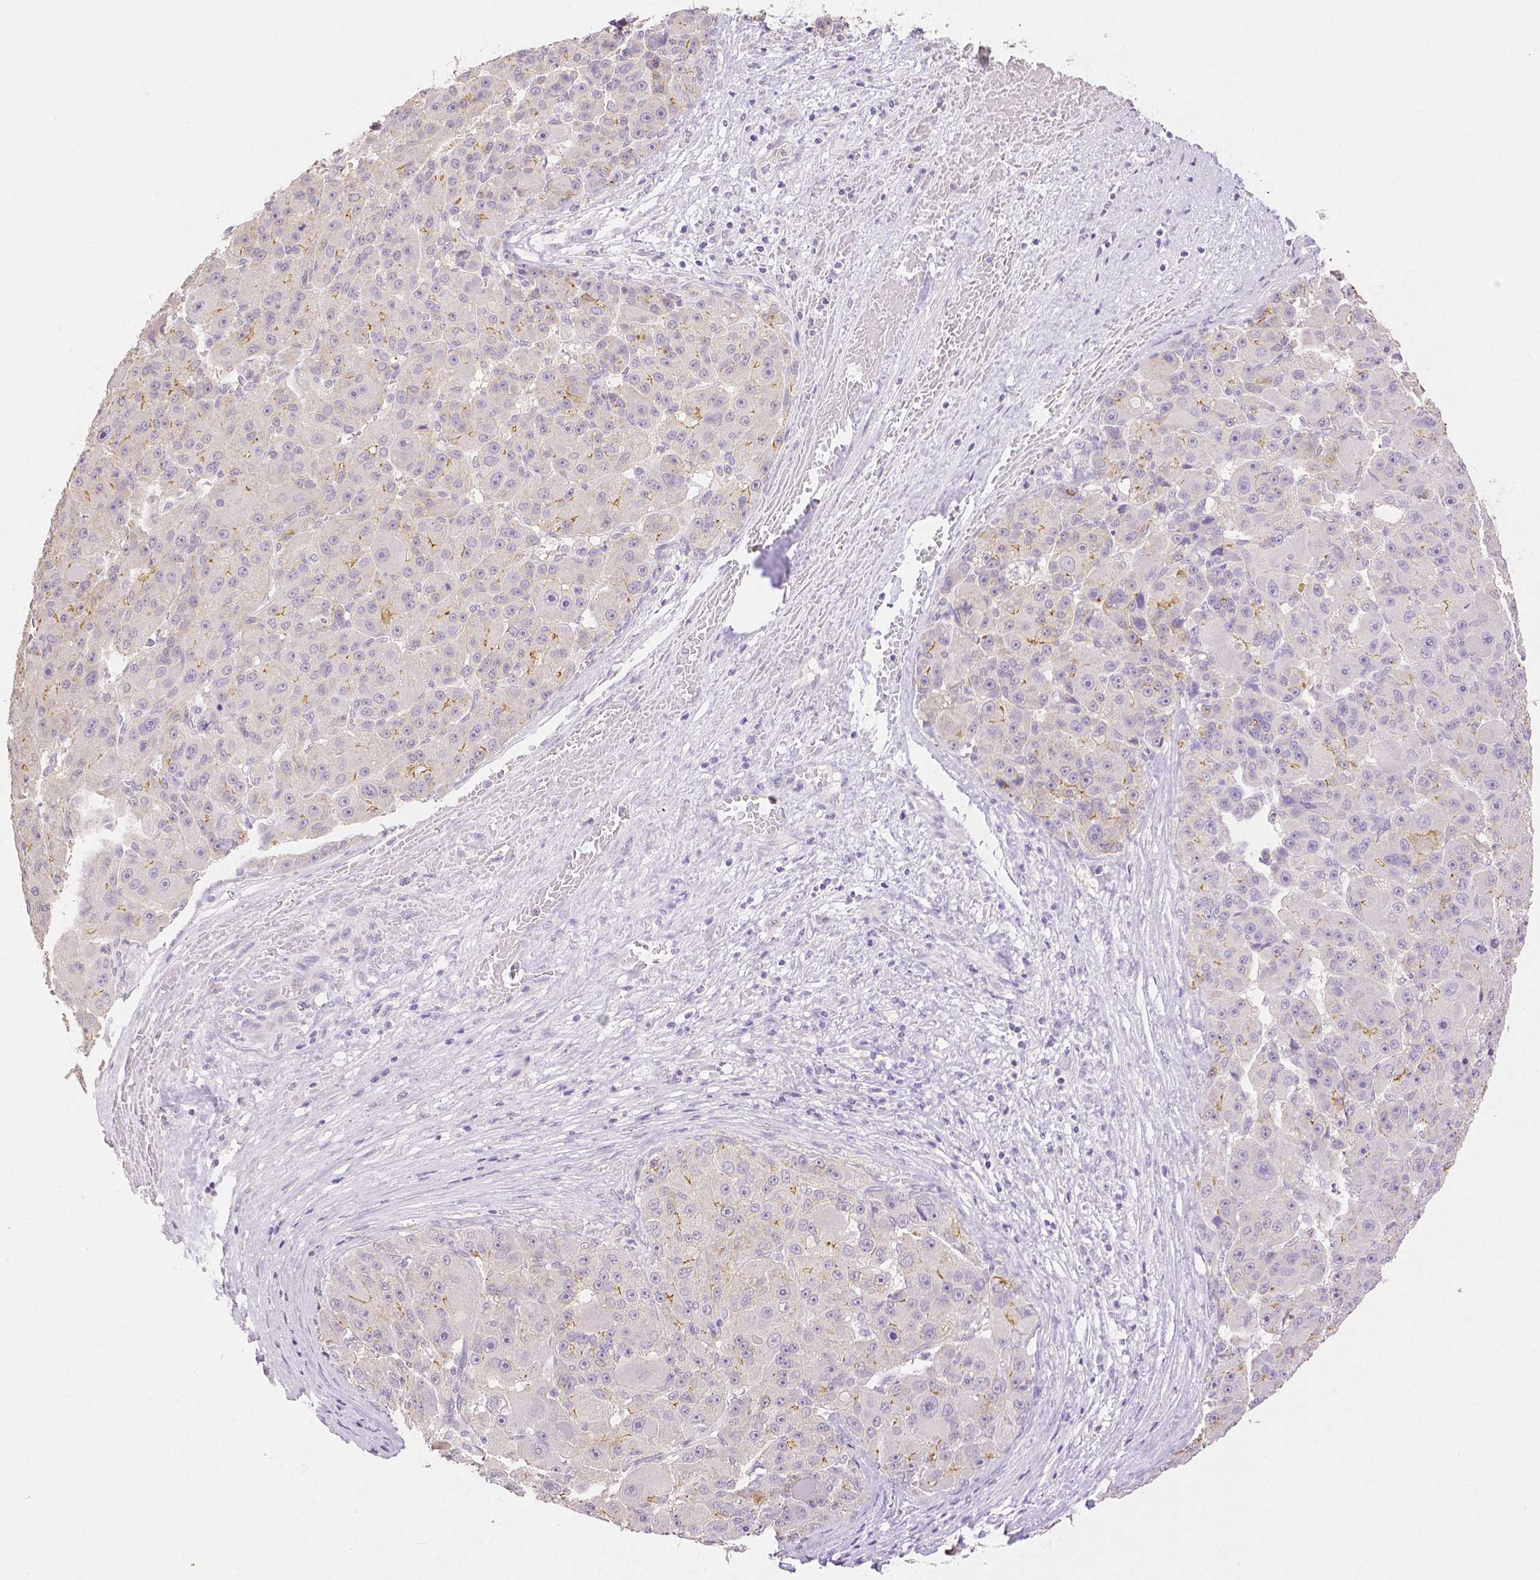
{"staining": {"intensity": "weak", "quantity": "<25%", "location": "cytoplasmic/membranous"}, "tissue": "liver cancer", "cell_type": "Tumor cells", "image_type": "cancer", "snomed": [{"axis": "morphology", "description": "Carcinoma, Hepatocellular, NOS"}, {"axis": "topography", "description": "Liver"}], "caption": "DAB immunohistochemical staining of liver cancer exhibits no significant staining in tumor cells.", "gene": "OCLN", "patient": {"sex": "male", "age": 76}}